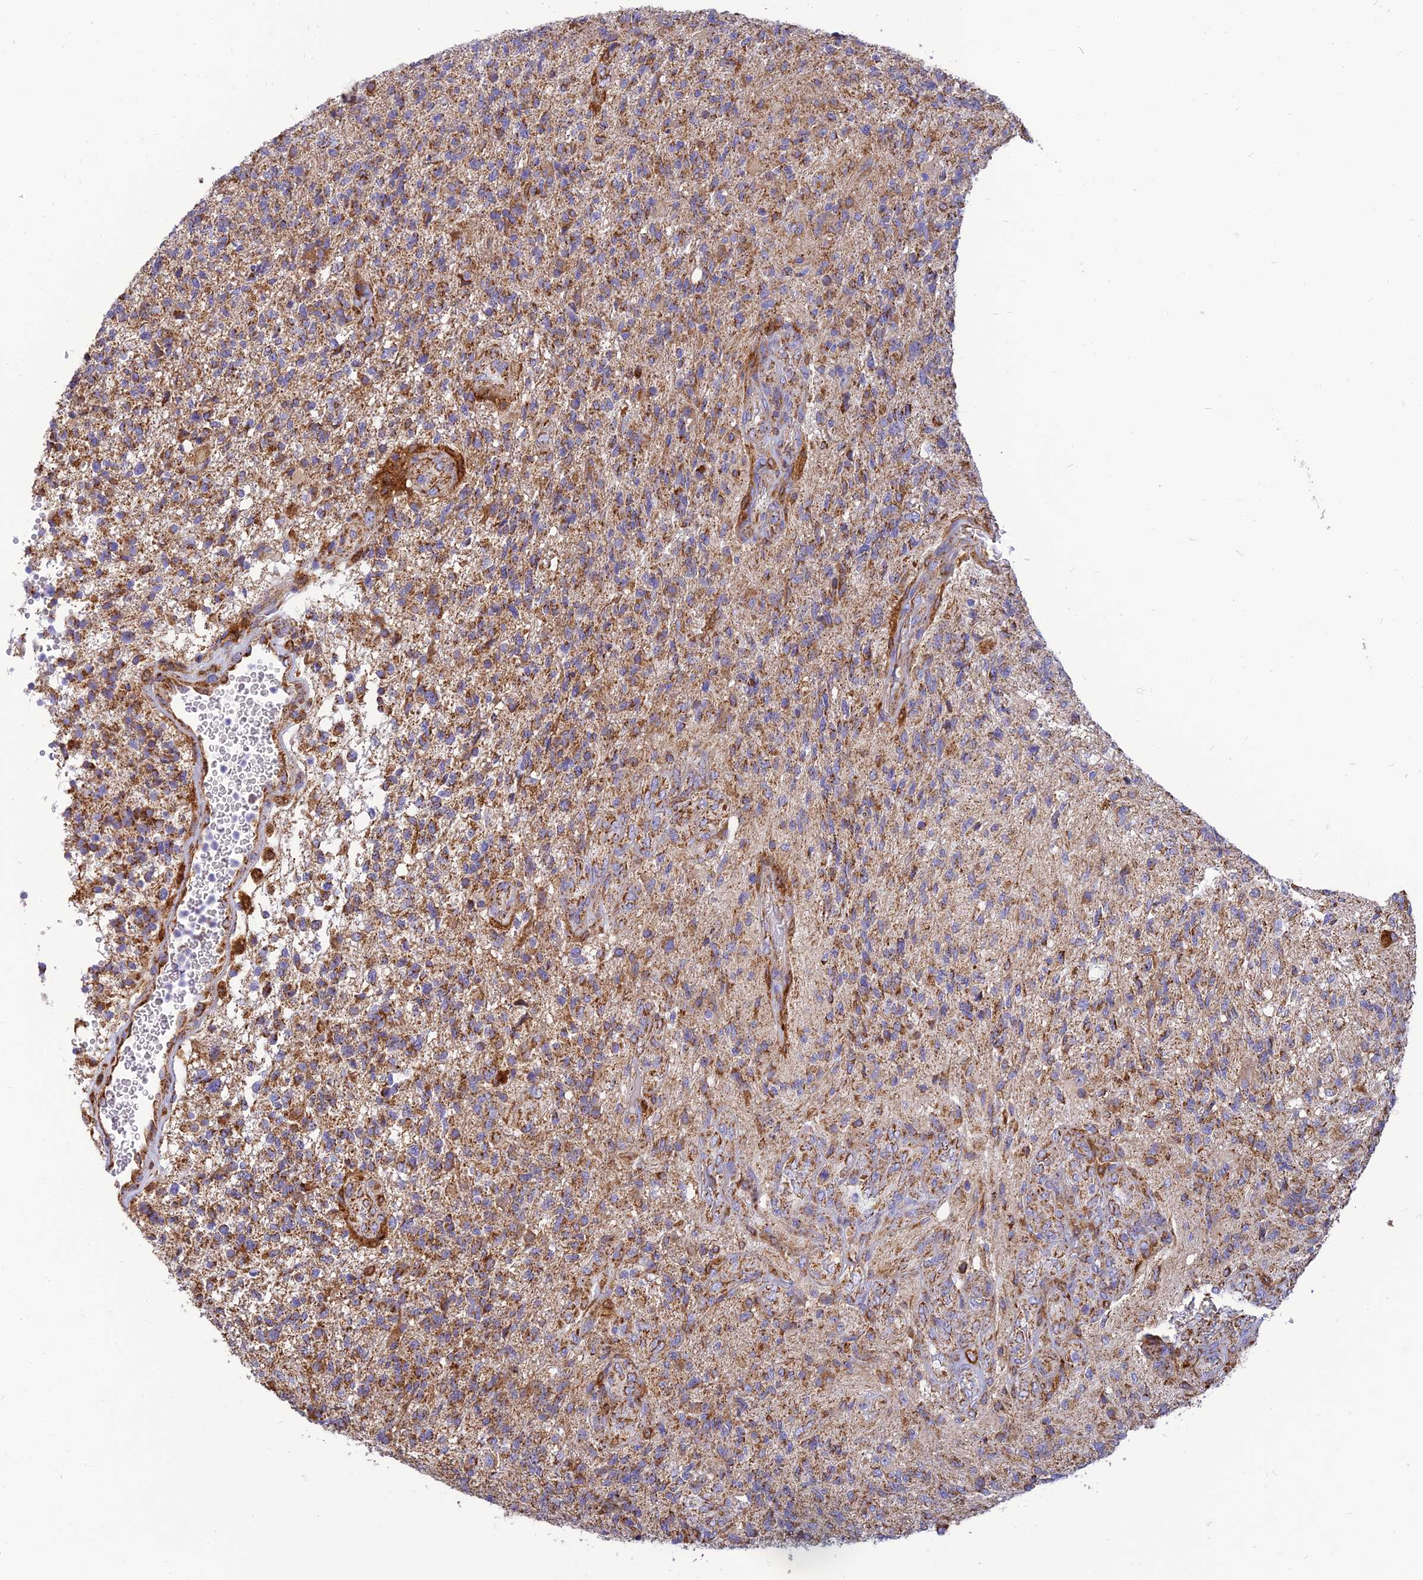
{"staining": {"intensity": "moderate", "quantity": ">75%", "location": "cytoplasmic/membranous"}, "tissue": "glioma", "cell_type": "Tumor cells", "image_type": "cancer", "snomed": [{"axis": "morphology", "description": "Glioma, malignant, High grade"}, {"axis": "topography", "description": "Brain"}], "caption": "Immunohistochemical staining of human malignant glioma (high-grade) displays medium levels of moderate cytoplasmic/membranous expression in about >75% of tumor cells.", "gene": "THUMPD2", "patient": {"sex": "male", "age": 56}}